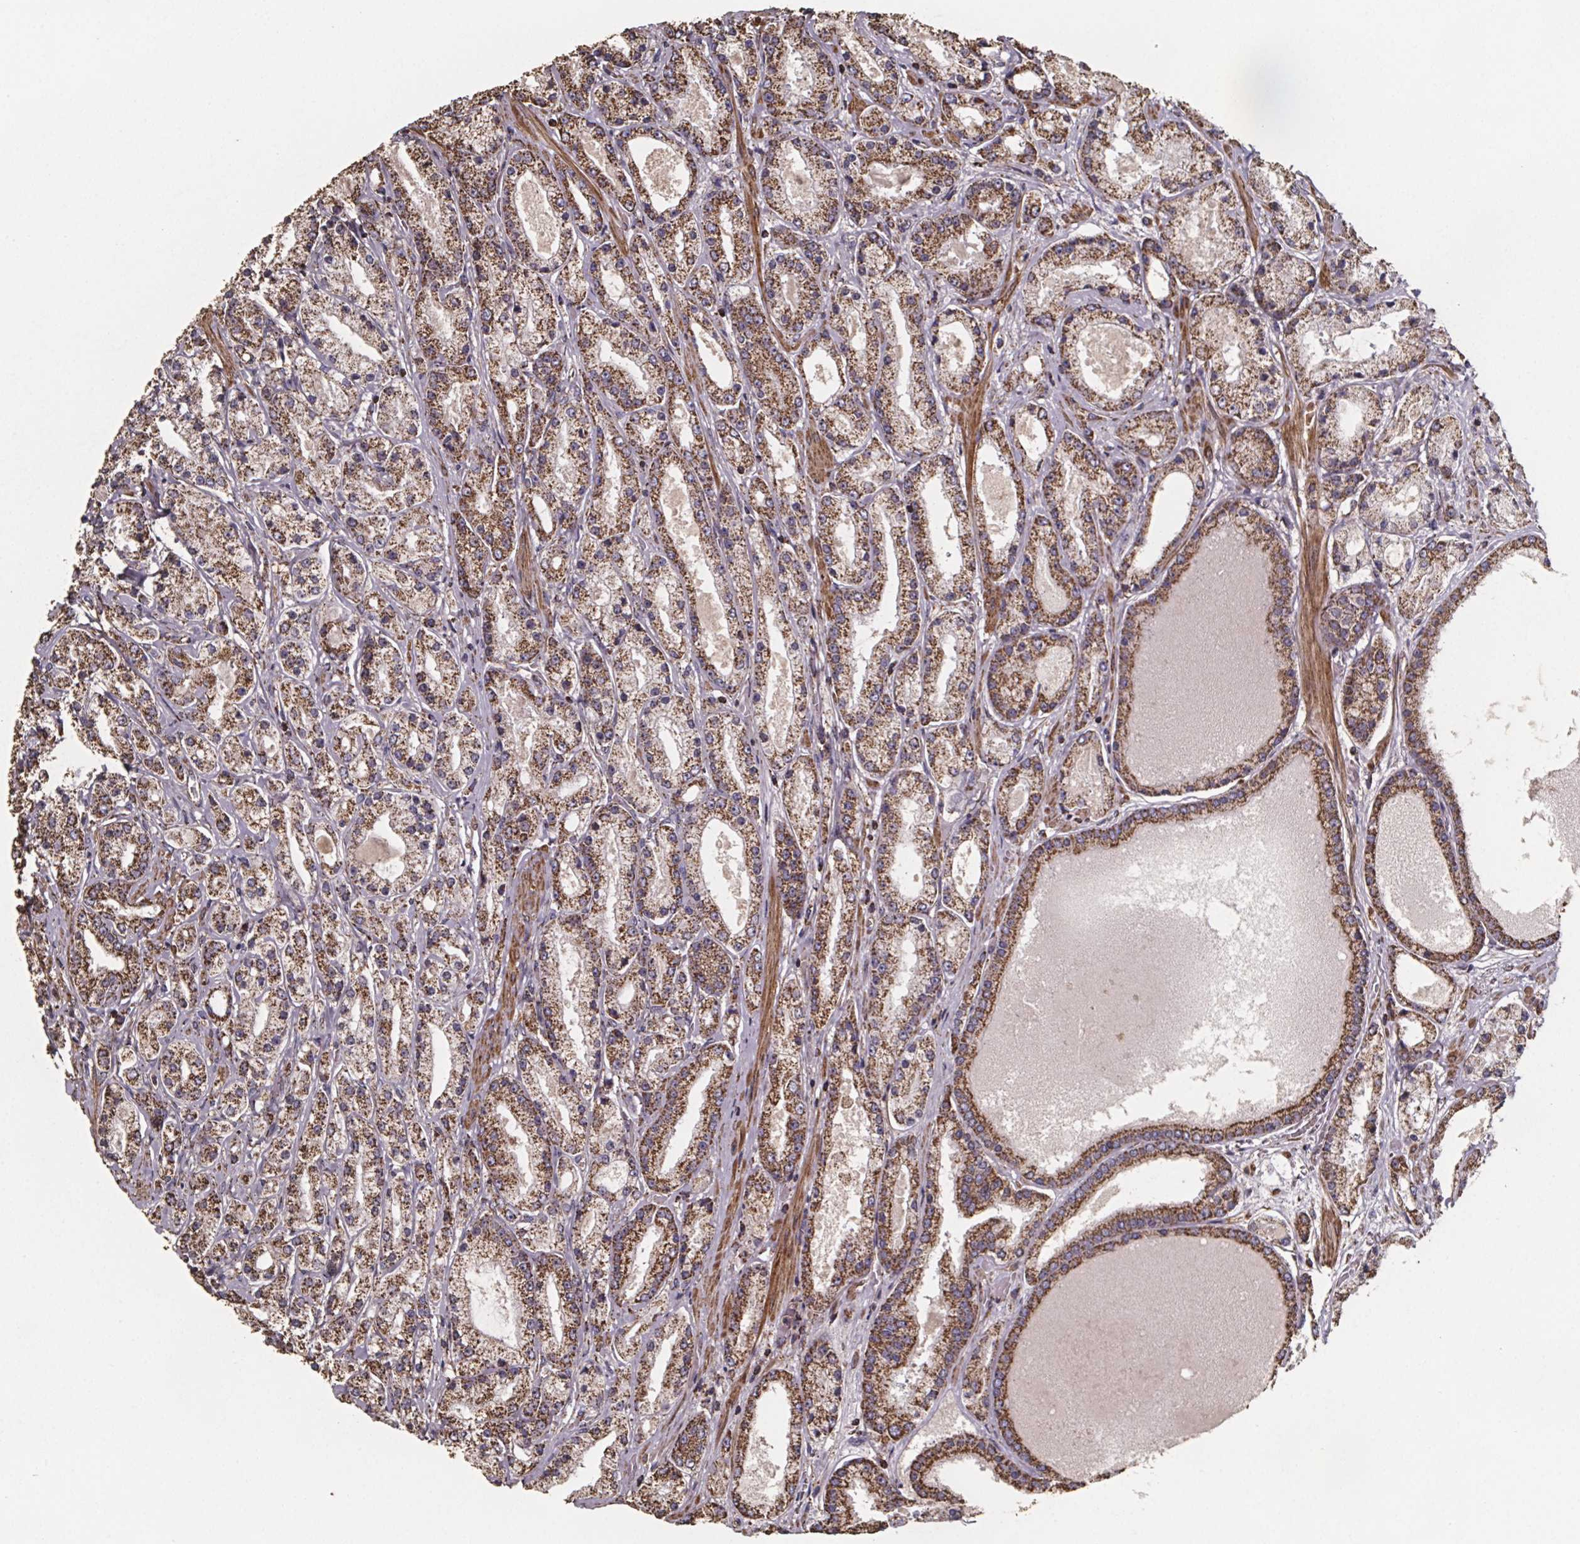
{"staining": {"intensity": "moderate", "quantity": ">75%", "location": "cytoplasmic/membranous"}, "tissue": "prostate cancer", "cell_type": "Tumor cells", "image_type": "cancer", "snomed": [{"axis": "morphology", "description": "Adenocarcinoma, High grade"}, {"axis": "topography", "description": "Prostate"}], "caption": "The photomicrograph demonstrates staining of prostate cancer, revealing moderate cytoplasmic/membranous protein positivity (brown color) within tumor cells.", "gene": "SLC35D2", "patient": {"sex": "male", "age": 67}}